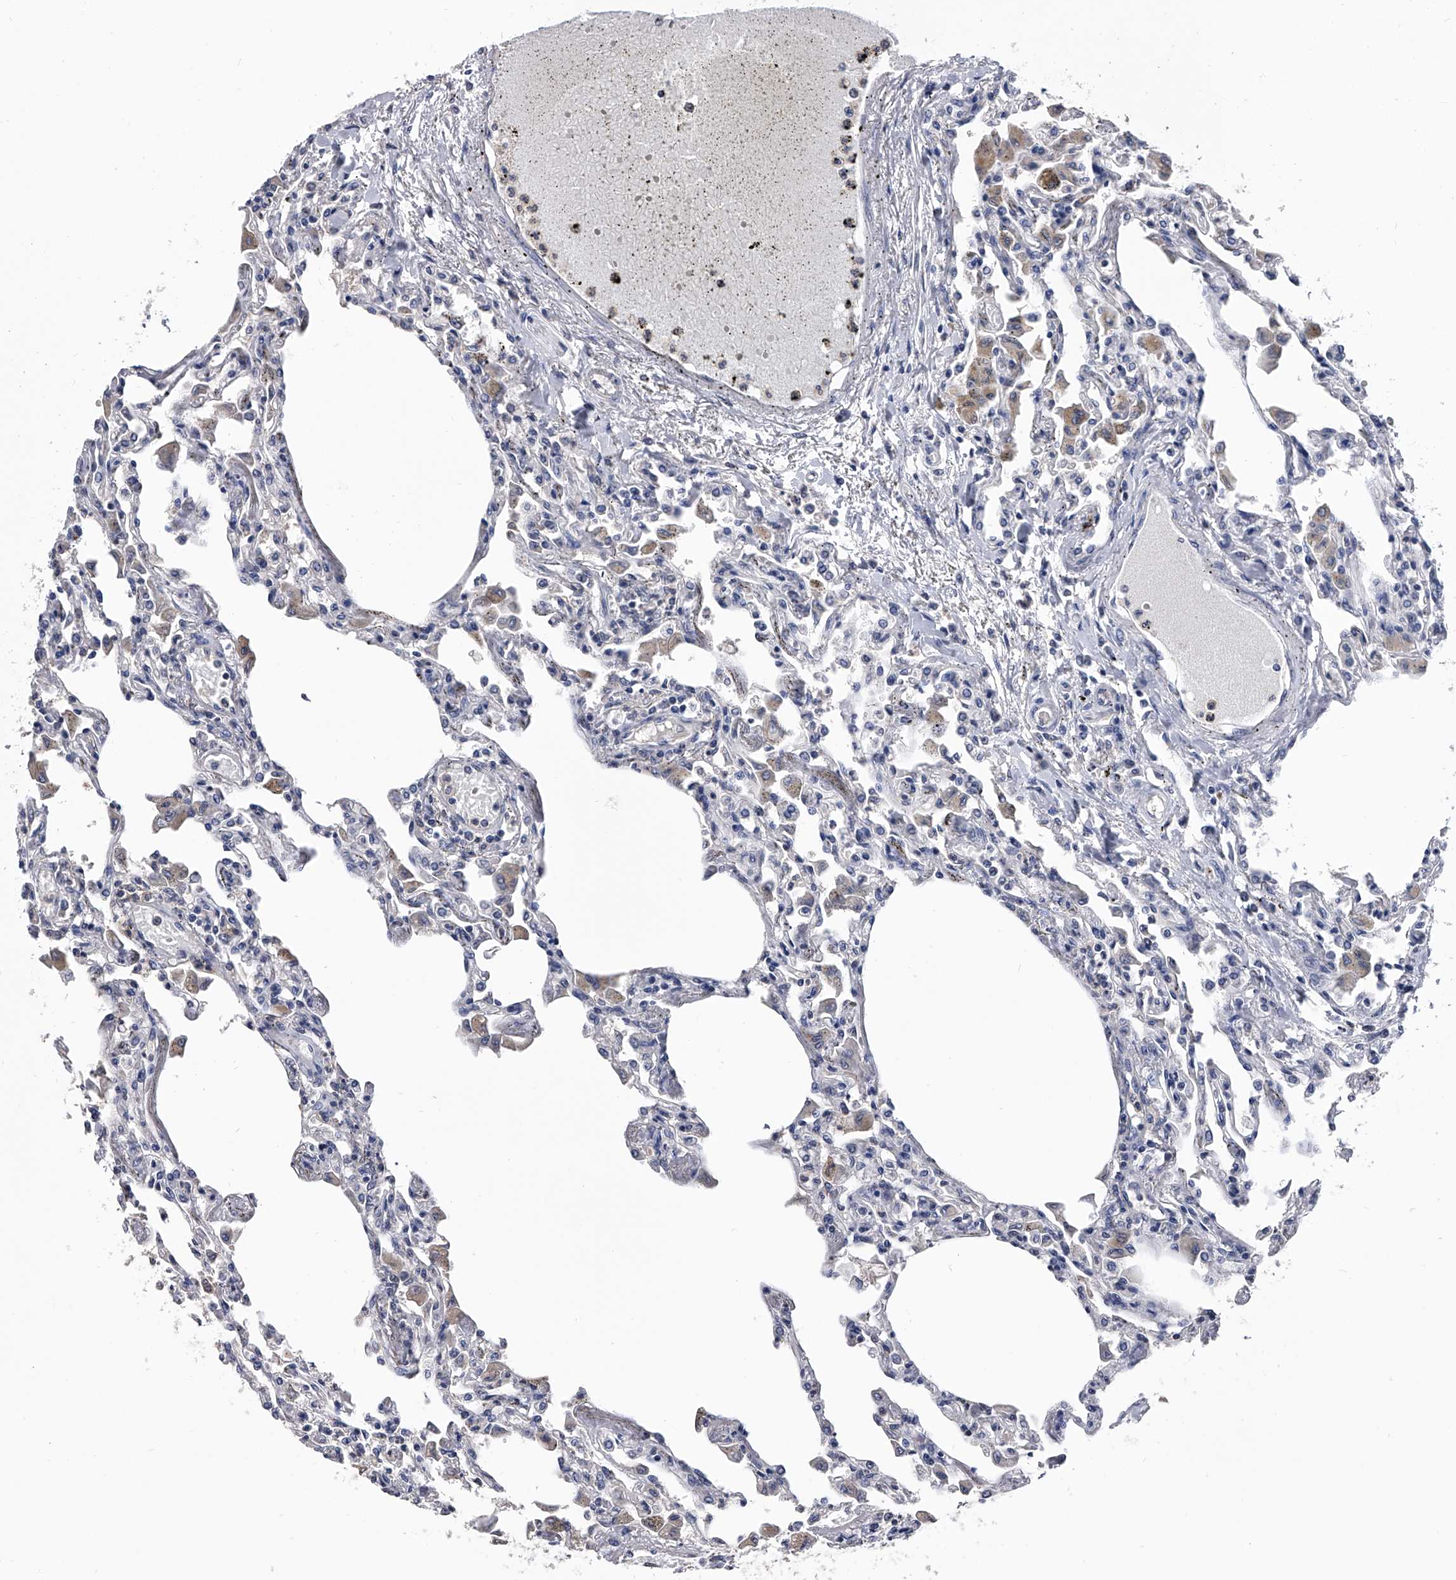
{"staining": {"intensity": "negative", "quantity": "none", "location": "none"}, "tissue": "lung", "cell_type": "Alveolar cells", "image_type": "normal", "snomed": [{"axis": "morphology", "description": "Normal tissue, NOS"}, {"axis": "topography", "description": "Bronchus"}, {"axis": "topography", "description": "Lung"}], "caption": "Protein analysis of unremarkable lung shows no significant positivity in alveolar cells.", "gene": "EFCAB7", "patient": {"sex": "female", "age": 49}}